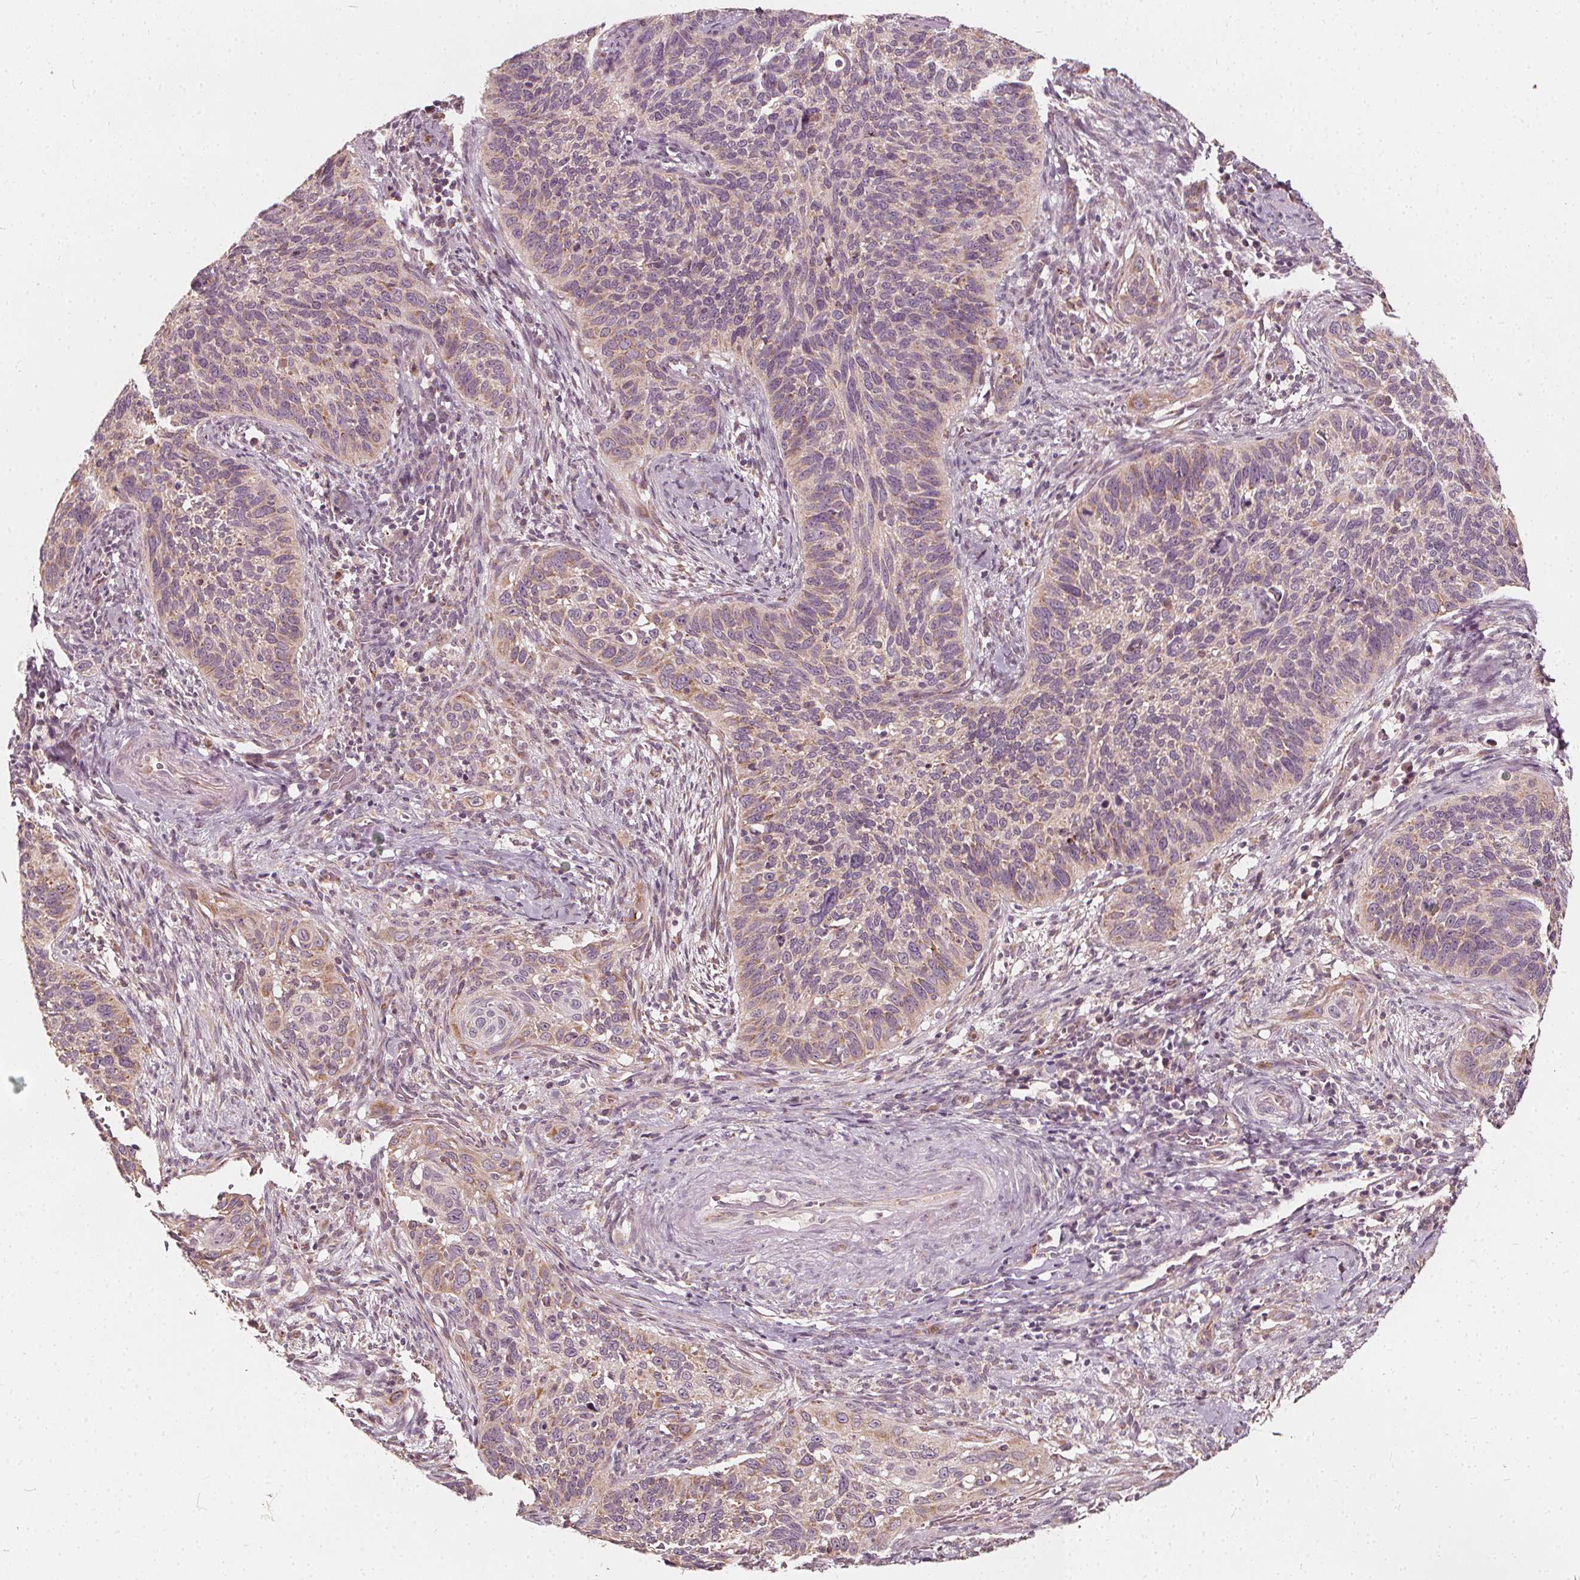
{"staining": {"intensity": "weak", "quantity": "25%-75%", "location": "cytoplasmic/membranous"}, "tissue": "cervical cancer", "cell_type": "Tumor cells", "image_type": "cancer", "snomed": [{"axis": "morphology", "description": "Squamous cell carcinoma, NOS"}, {"axis": "topography", "description": "Cervix"}], "caption": "DAB (3,3'-diaminobenzidine) immunohistochemical staining of cervical cancer (squamous cell carcinoma) reveals weak cytoplasmic/membranous protein positivity in approximately 25%-75% of tumor cells.", "gene": "NPC1L1", "patient": {"sex": "female", "age": 51}}